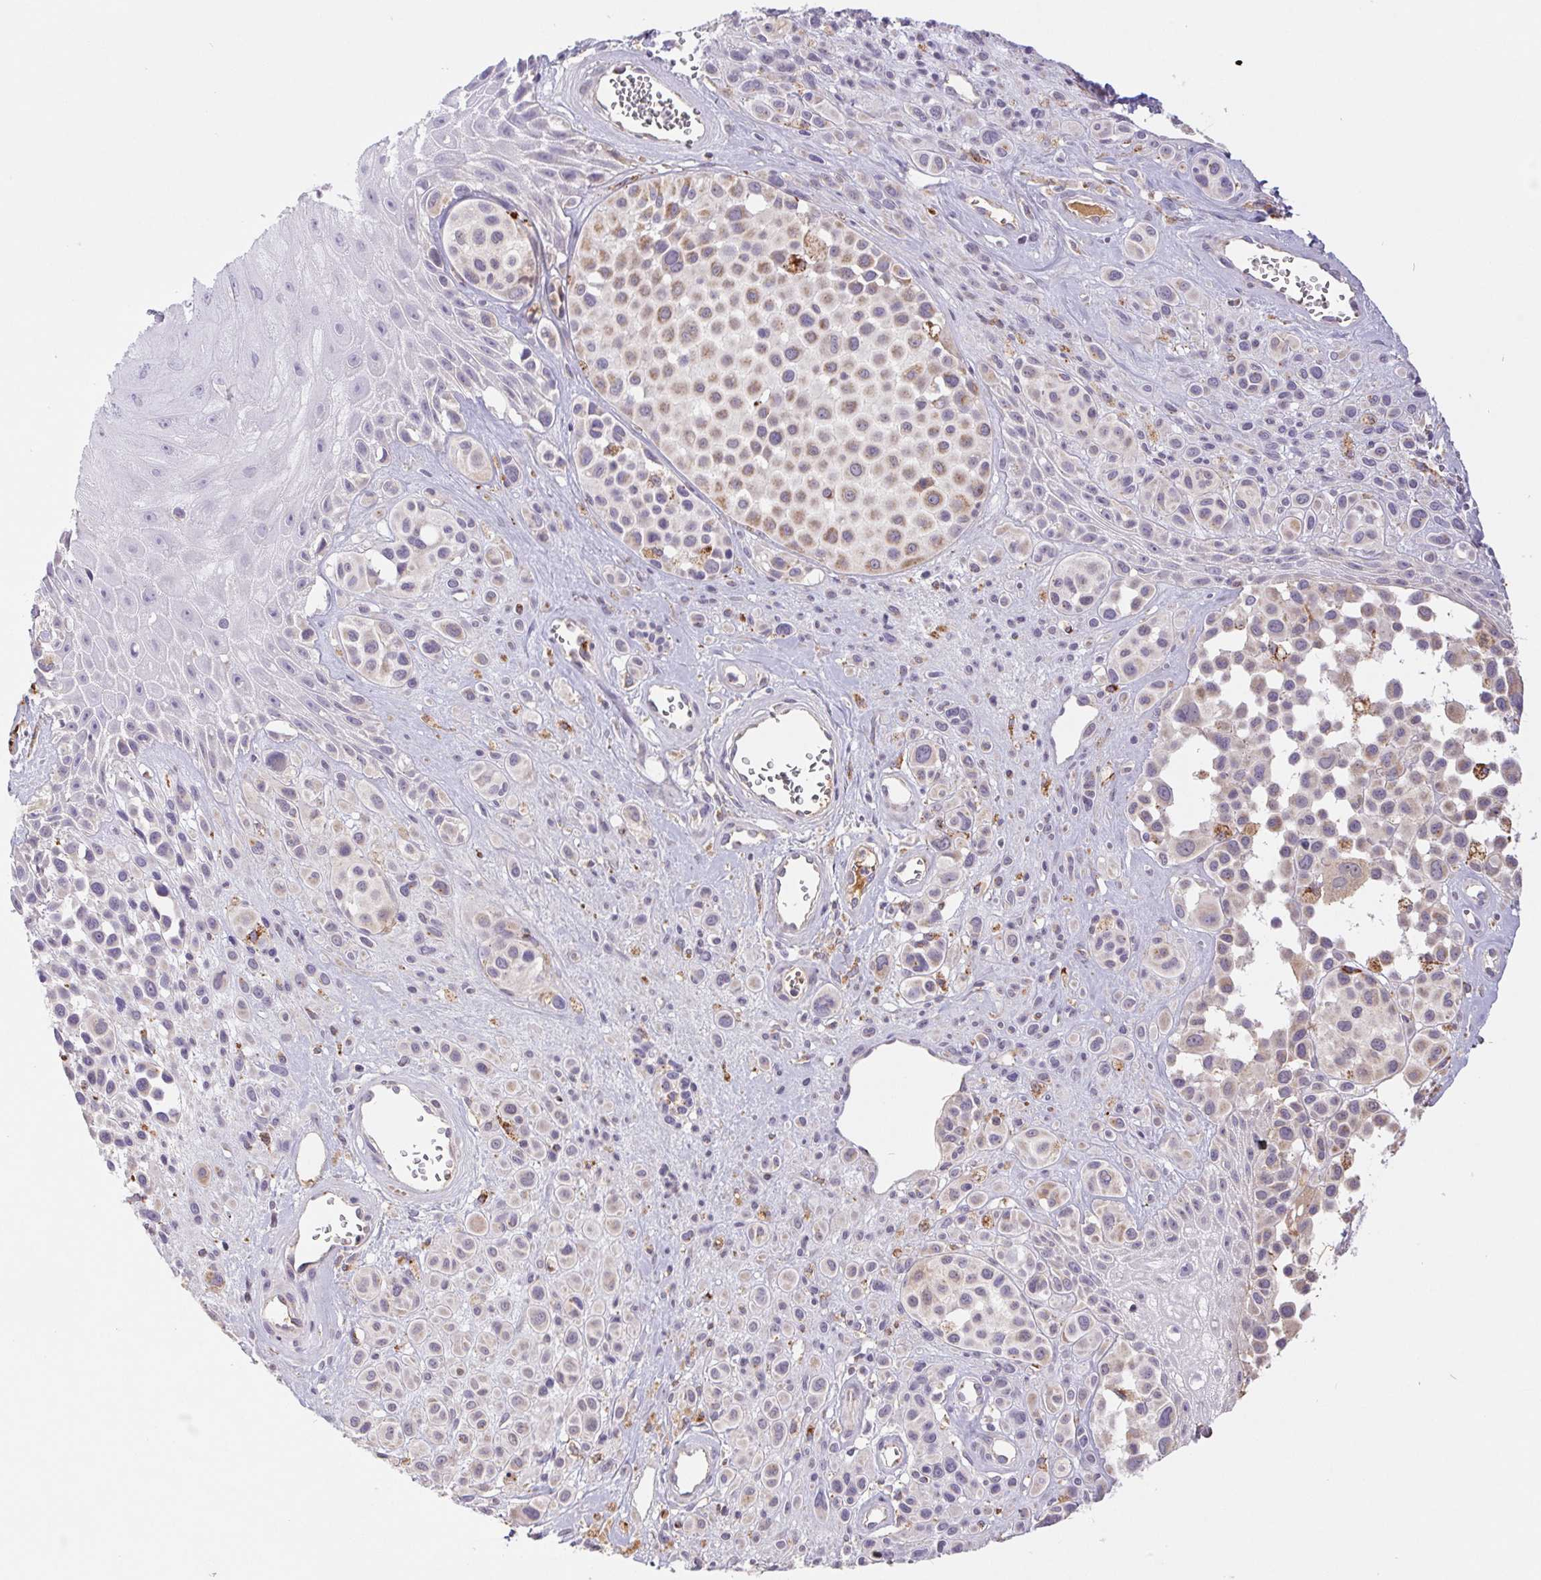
{"staining": {"intensity": "weak", "quantity": "<25%", "location": "cytoplasmic/membranous"}, "tissue": "melanoma", "cell_type": "Tumor cells", "image_type": "cancer", "snomed": [{"axis": "morphology", "description": "Malignant melanoma, NOS"}, {"axis": "topography", "description": "Skin"}], "caption": "A photomicrograph of human melanoma is negative for staining in tumor cells.", "gene": "EMC6", "patient": {"sex": "male", "age": 77}}